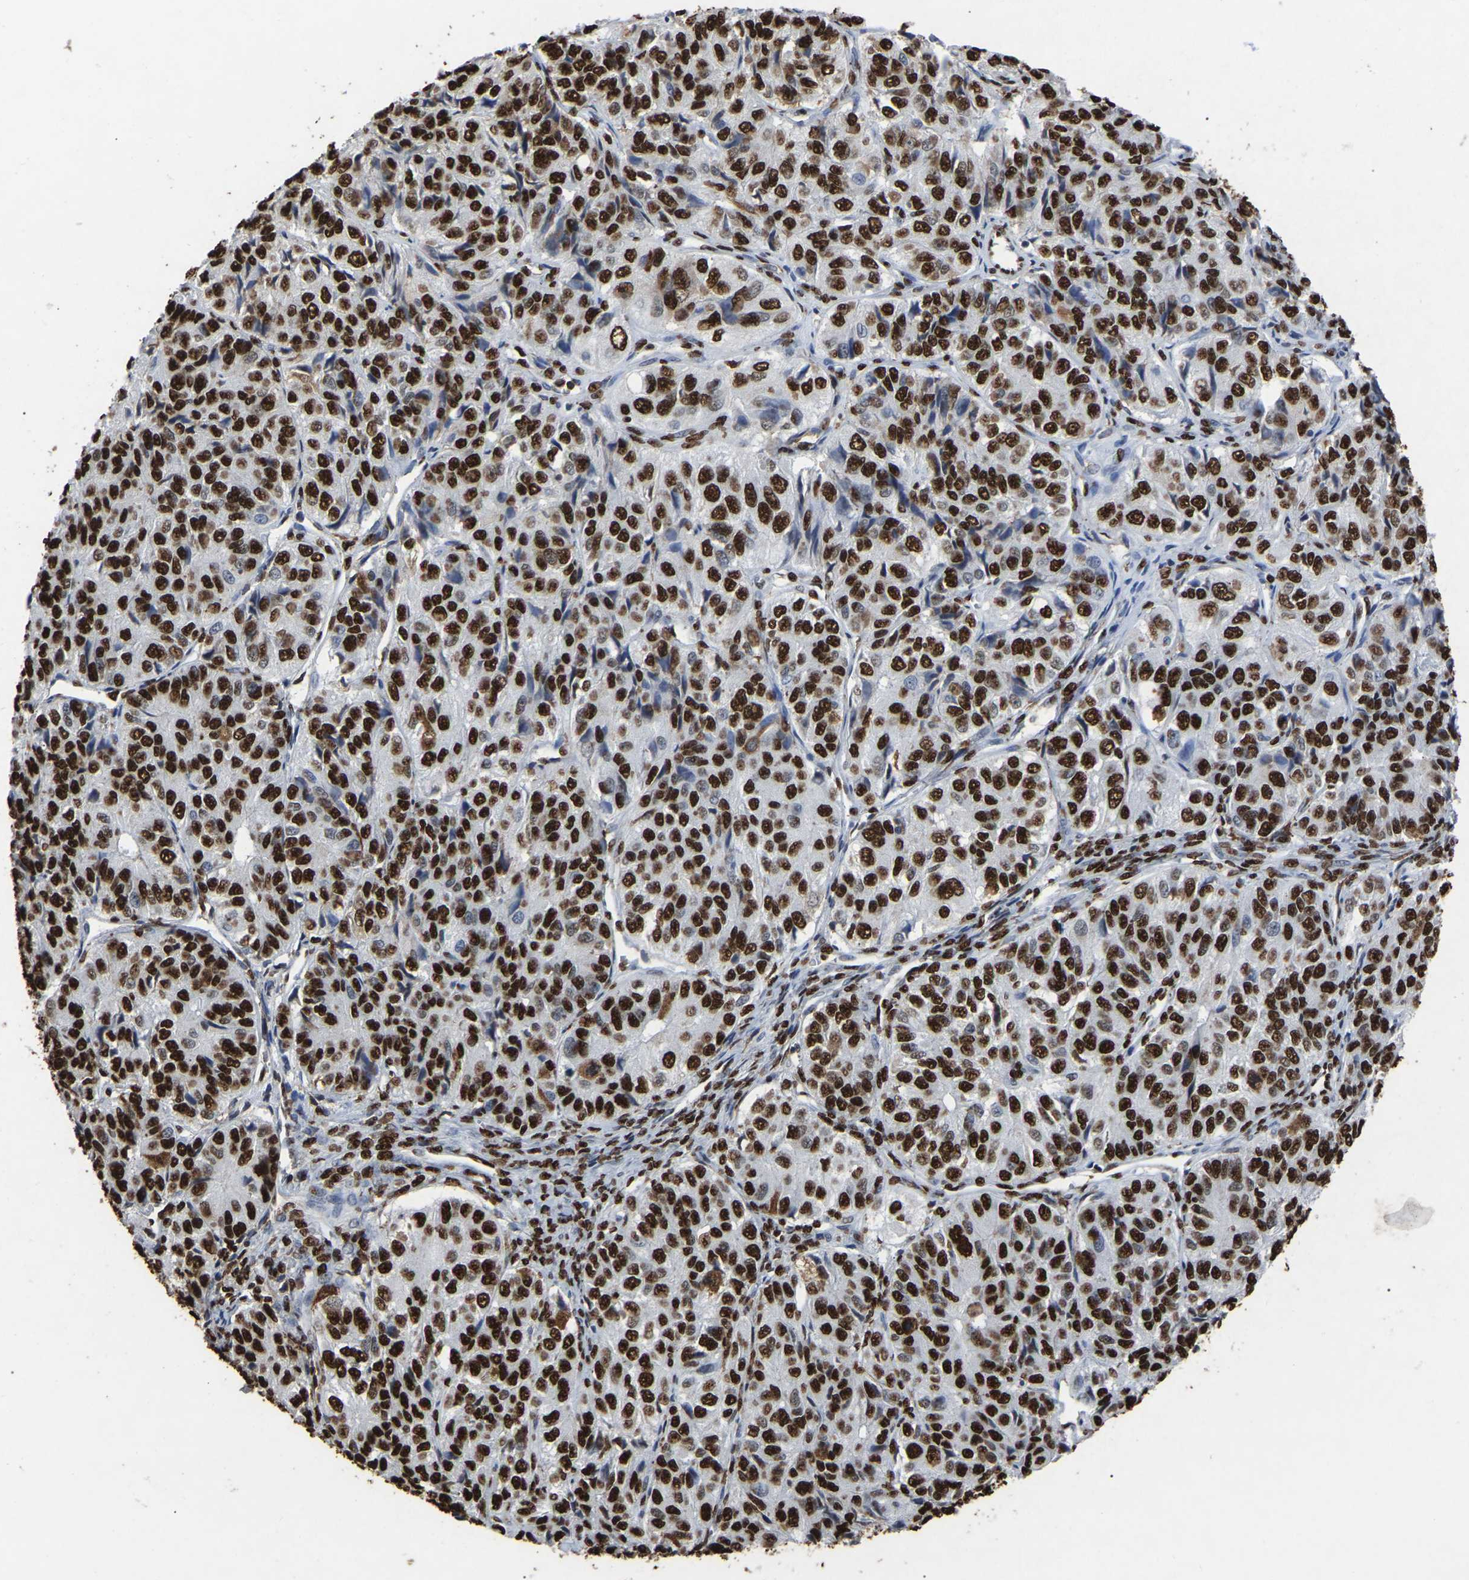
{"staining": {"intensity": "strong", "quantity": ">75%", "location": "nuclear"}, "tissue": "ovarian cancer", "cell_type": "Tumor cells", "image_type": "cancer", "snomed": [{"axis": "morphology", "description": "Carcinoma, endometroid"}, {"axis": "topography", "description": "Ovary"}], "caption": "Approximately >75% of tumor cells in ovarian cancer display strong nuclear protein positivity as visualized by brown immunohistochemical staining.", "gene": "RBL2", "patient": {"sex": "female", "age": 51}}